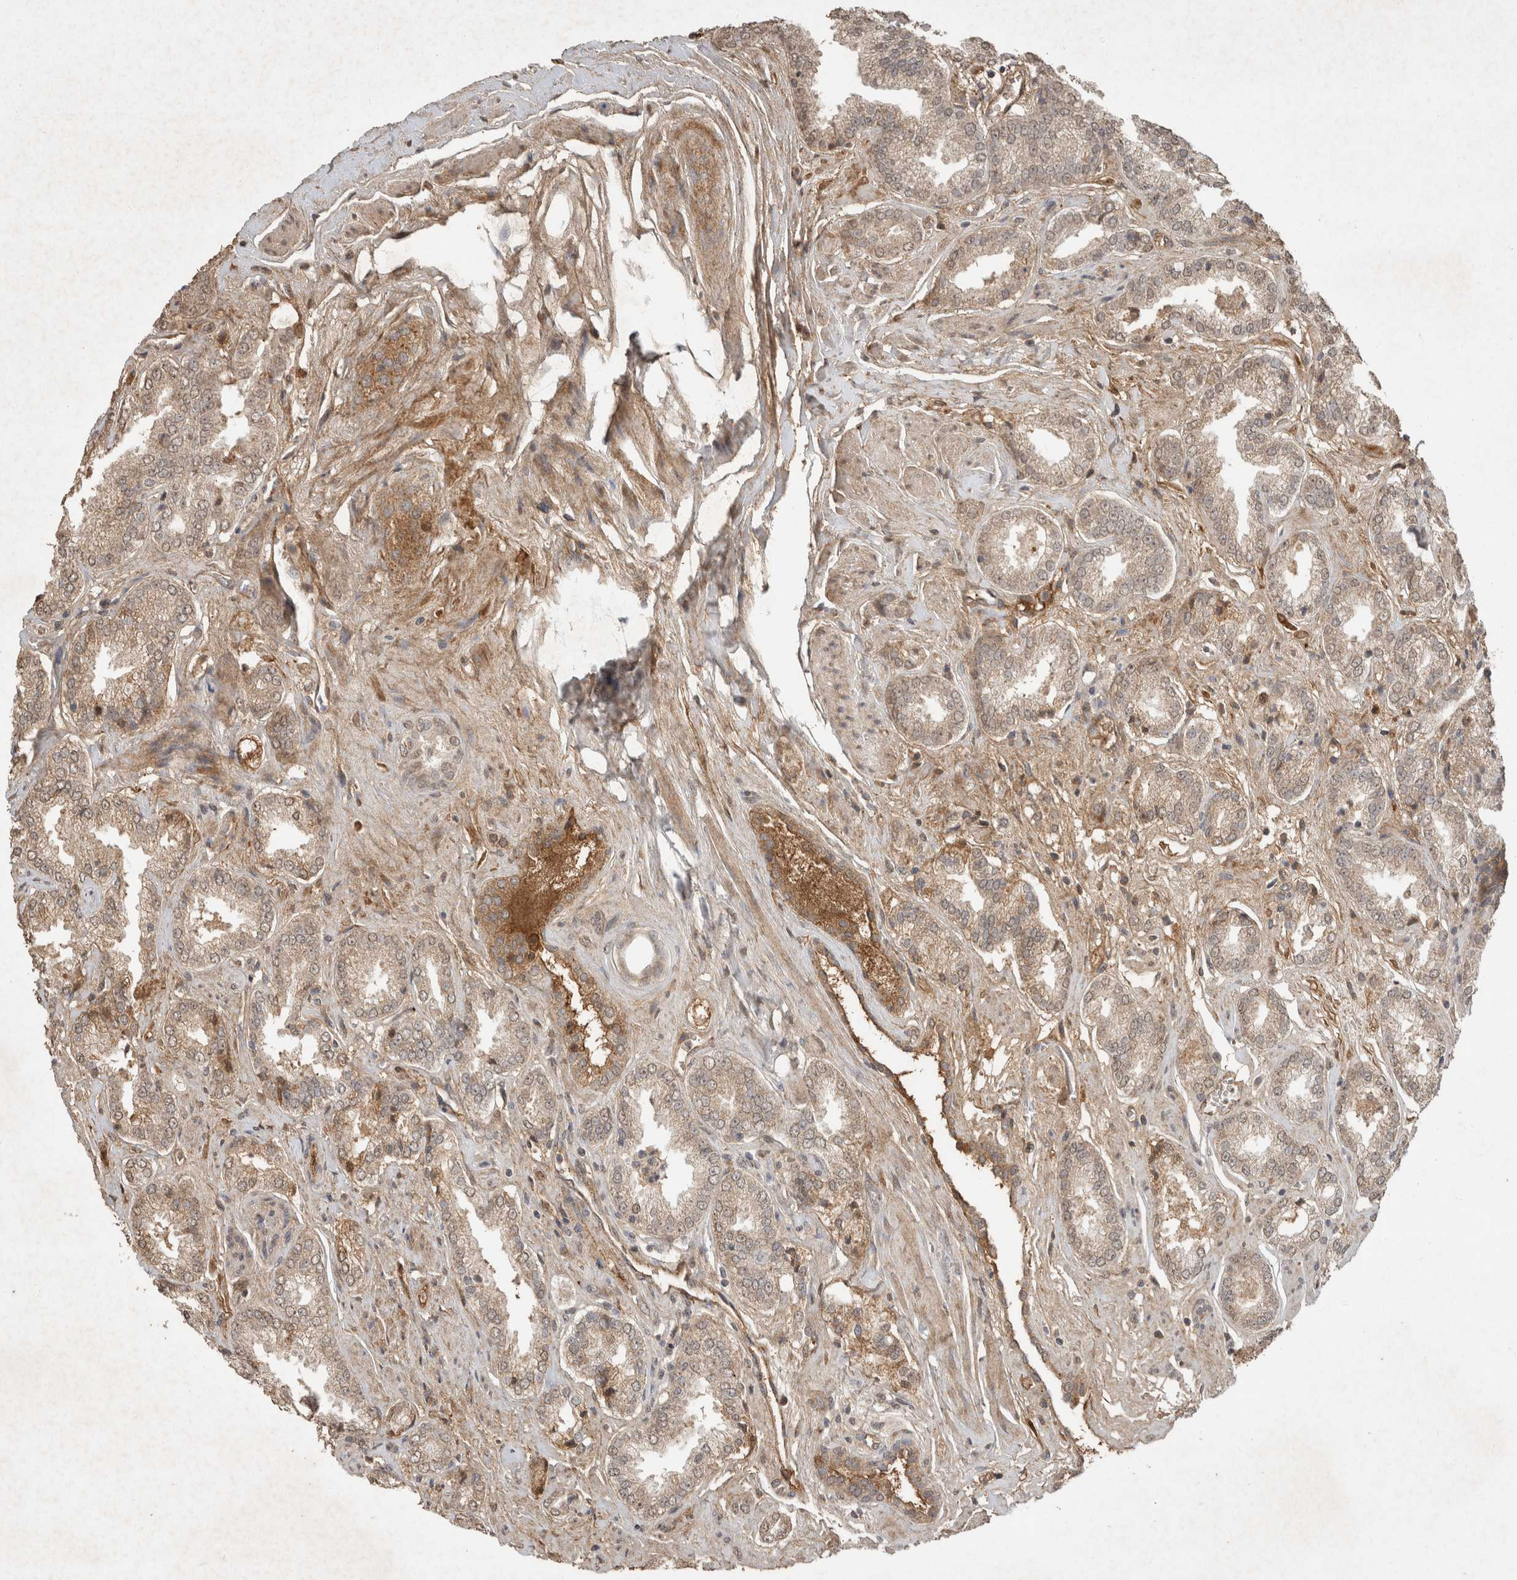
{"staining": {"intensity": "weak", "quantity": ">75%", "location": "cytoplasmic/membranous"}, "tissue": "prostate cancer", "cell_type": "Tumor cells", "image_type": "cancer", "snomed": [{"axis": "morphology", "description": "Adenocarcinoma, Low grade"}, {"axis": "topography", "description": "Prostate"}], "caption": "Prostate cancer stained with immunohistochemistry displays weak cytoplasmic/membranous expression in about >75% of tumor cells.", "gene": "FAM3A", "patient": {"sex": "male", "age": 62}}